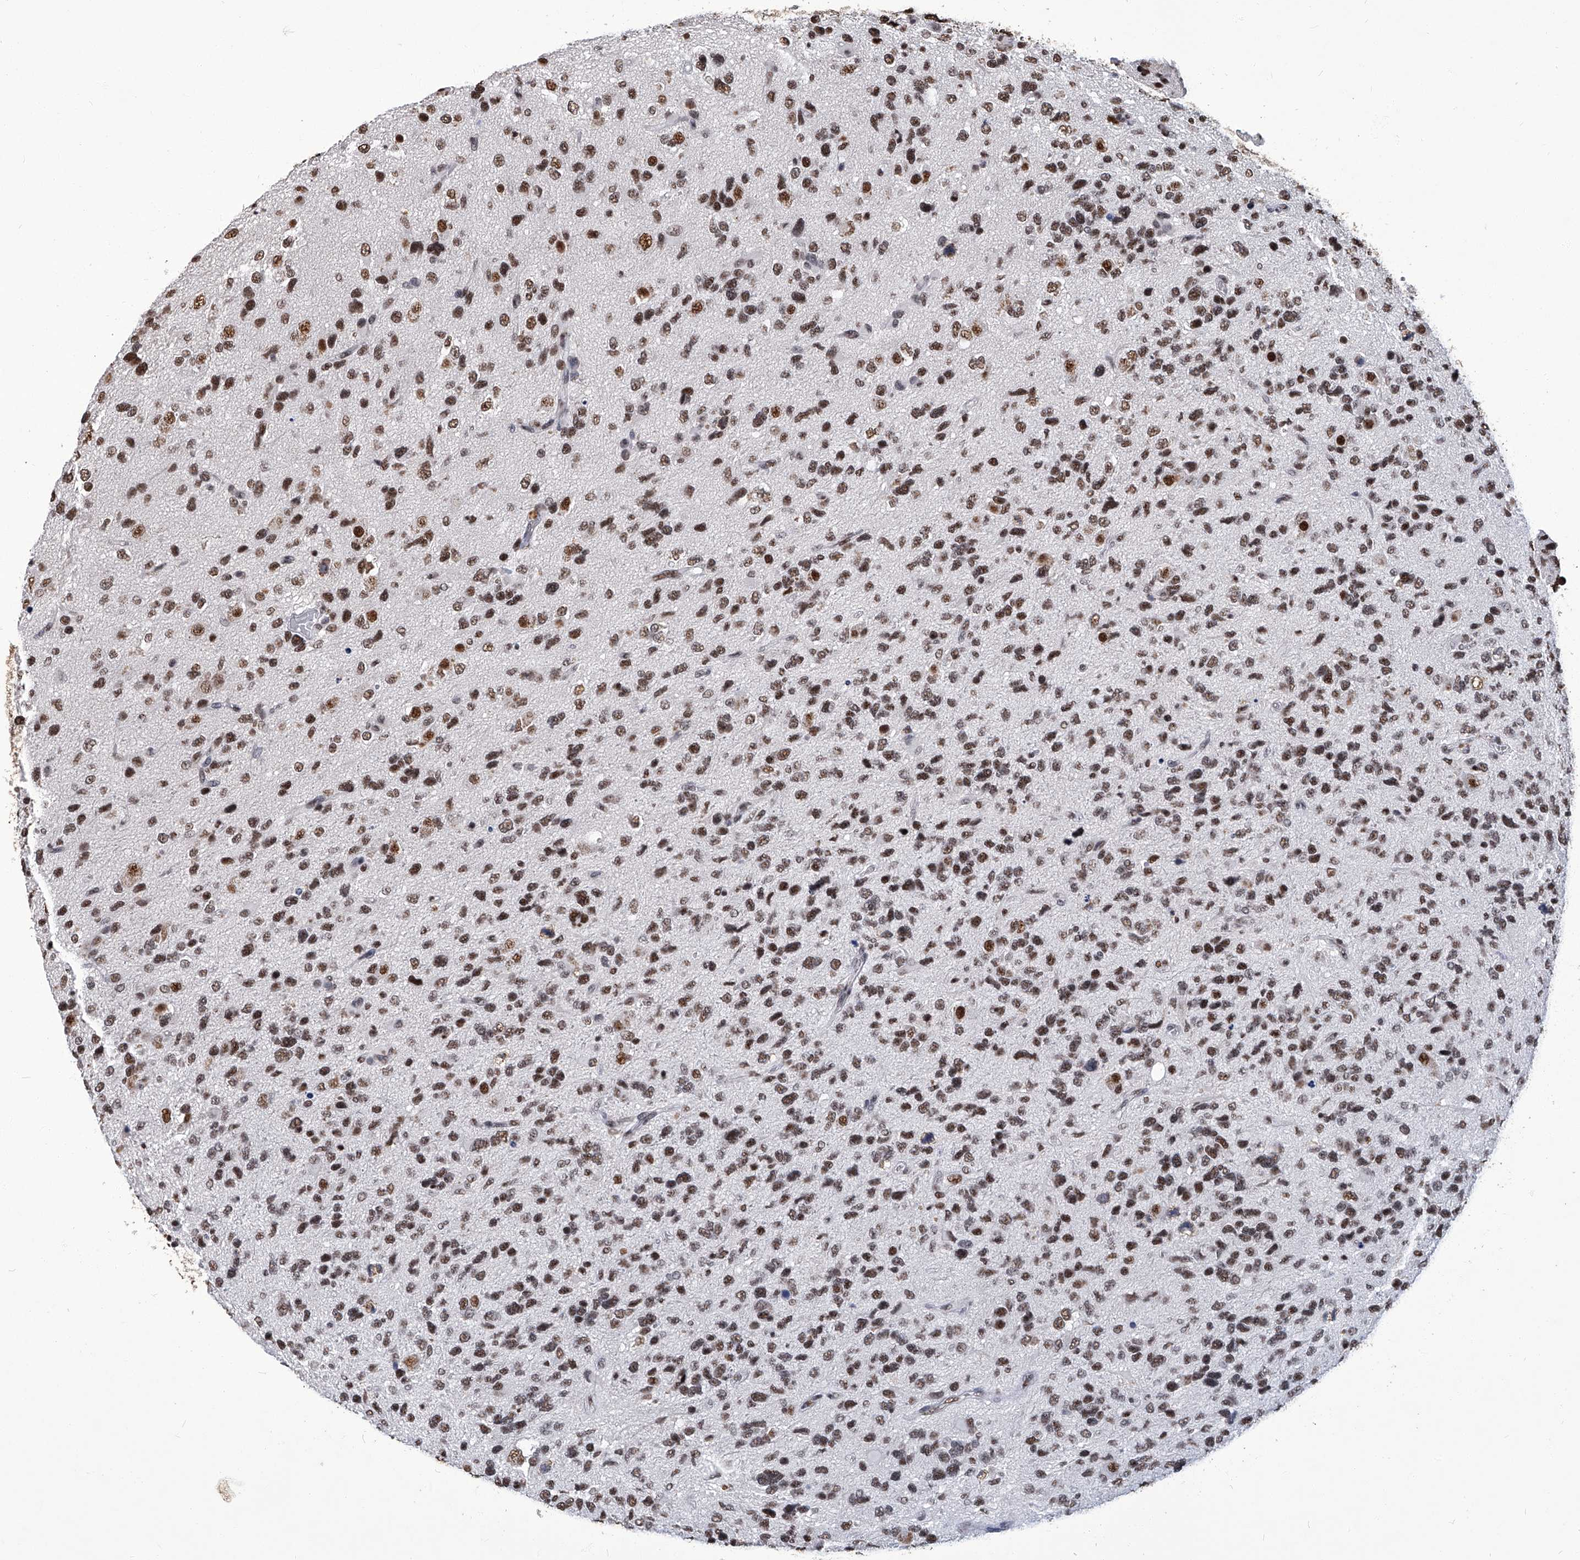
{"staining": {"intensity": "moderate", "quantity": ">75%", "location": "nuclear"}, "tissue": "glioma", "cell_type": "Tumor cells", "image_type": "cancer", "snomed": [{"axis": "morphology", "description": "Glioma, malignant, High grade"}, {"axis": "topography", "description": "Brain"}], "caption": "Tumor cells reveal moderate nuclear expression in about >75% of cells in glioma.", "gene": "HBP1", "patient": {"sex": "female", "age": 58}}